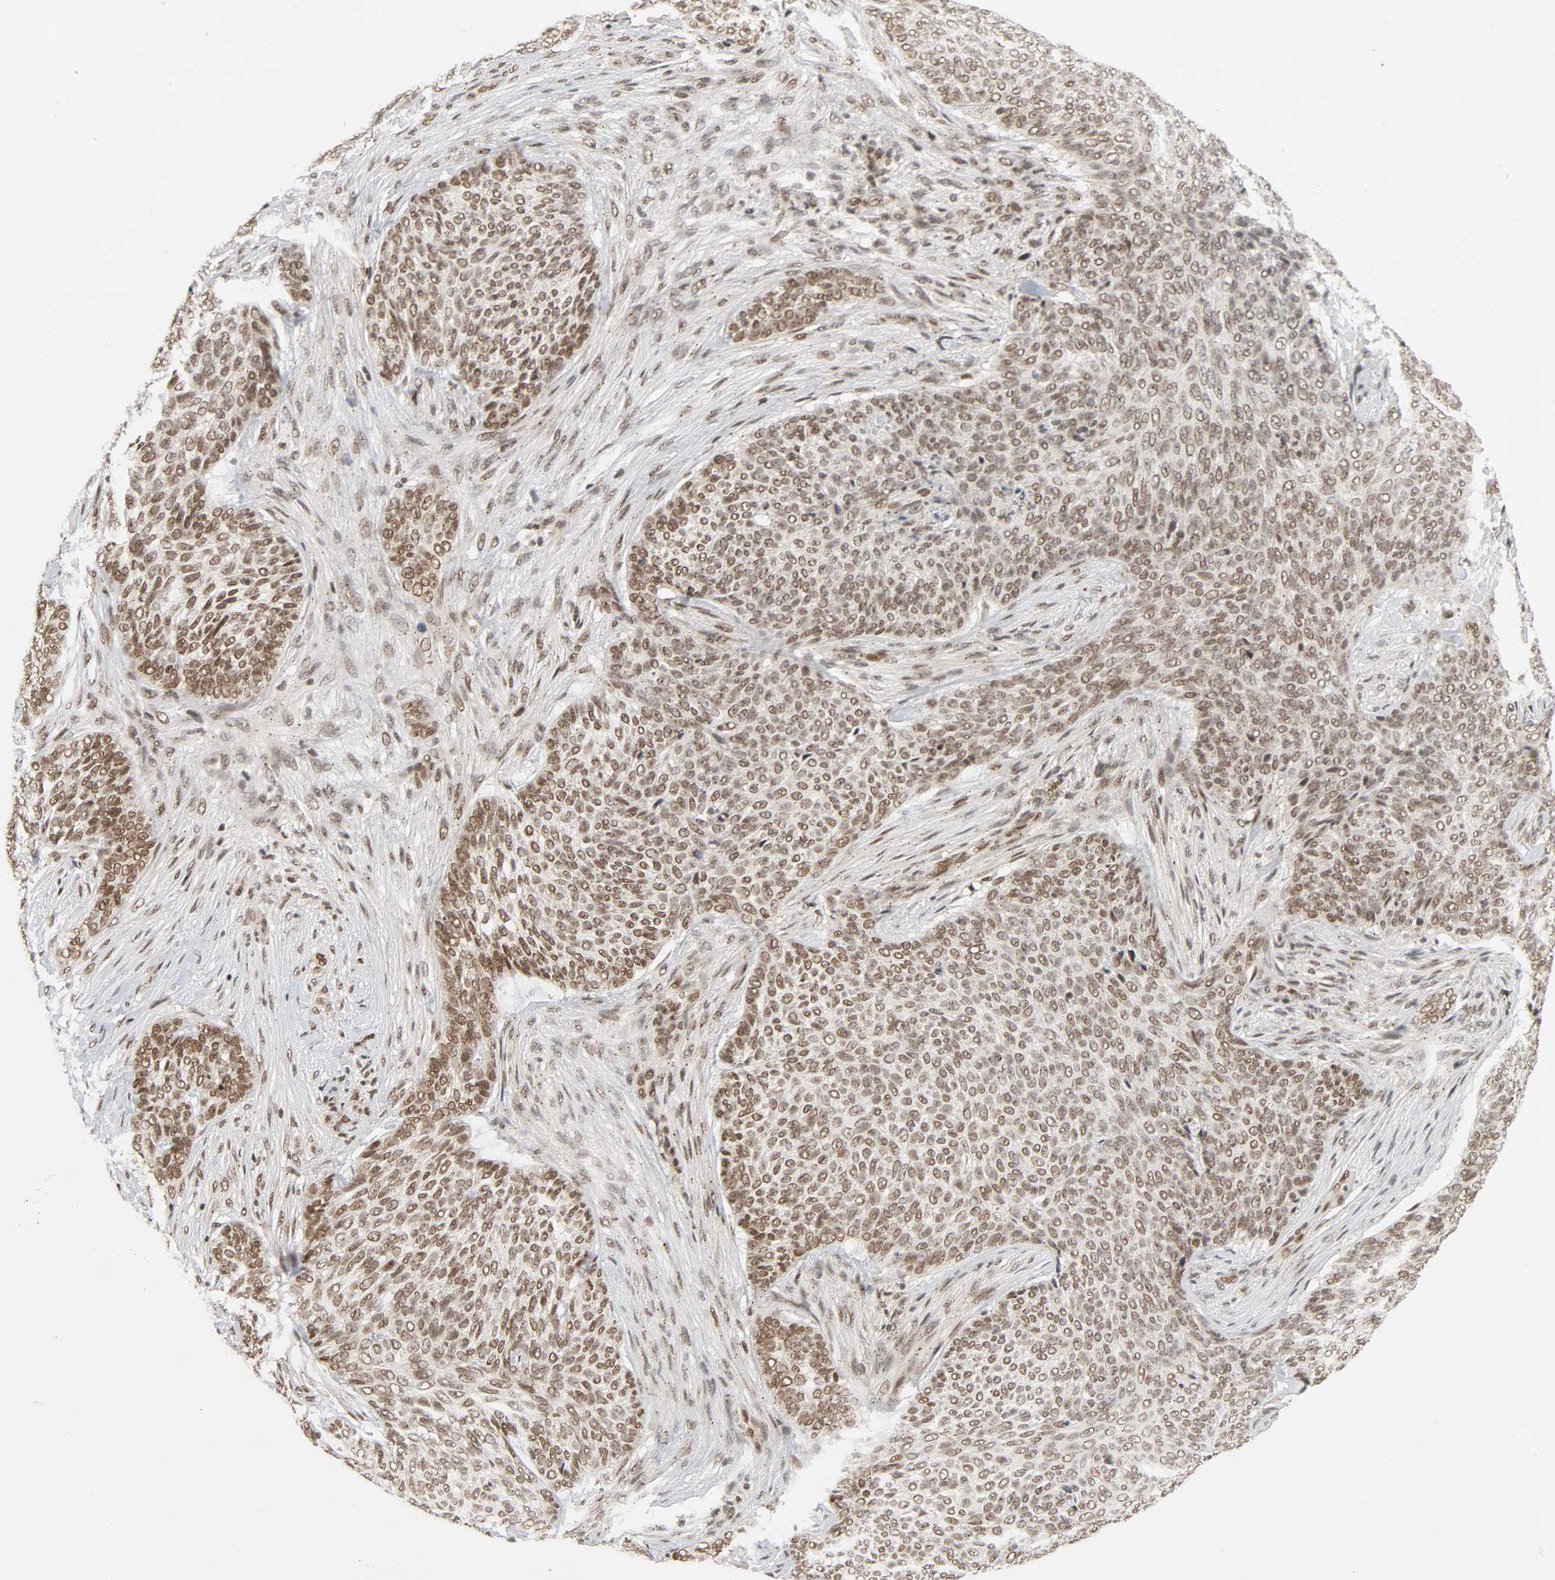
{"staining": {"intensity": "moderate", "quantity": ">75%", "location": "nuclear"}, "tissue": "skin cancer", "cell_type": "Tumor cells", "image_type": "cancer", "snomed": [{"axis": "morphology", "description": "Basal cell carcinoma"}, {"axis": "topography", "description": "Skin"}], "caption": "Approximately >75% of tumor cells in human basal cell carcinoma (skin) exhibit moderate nuclear protein expression as visualized by brown immunohistochemical staining.", "gene": "SMARCD1", "patient": {"sex": "male", "age": 91}}